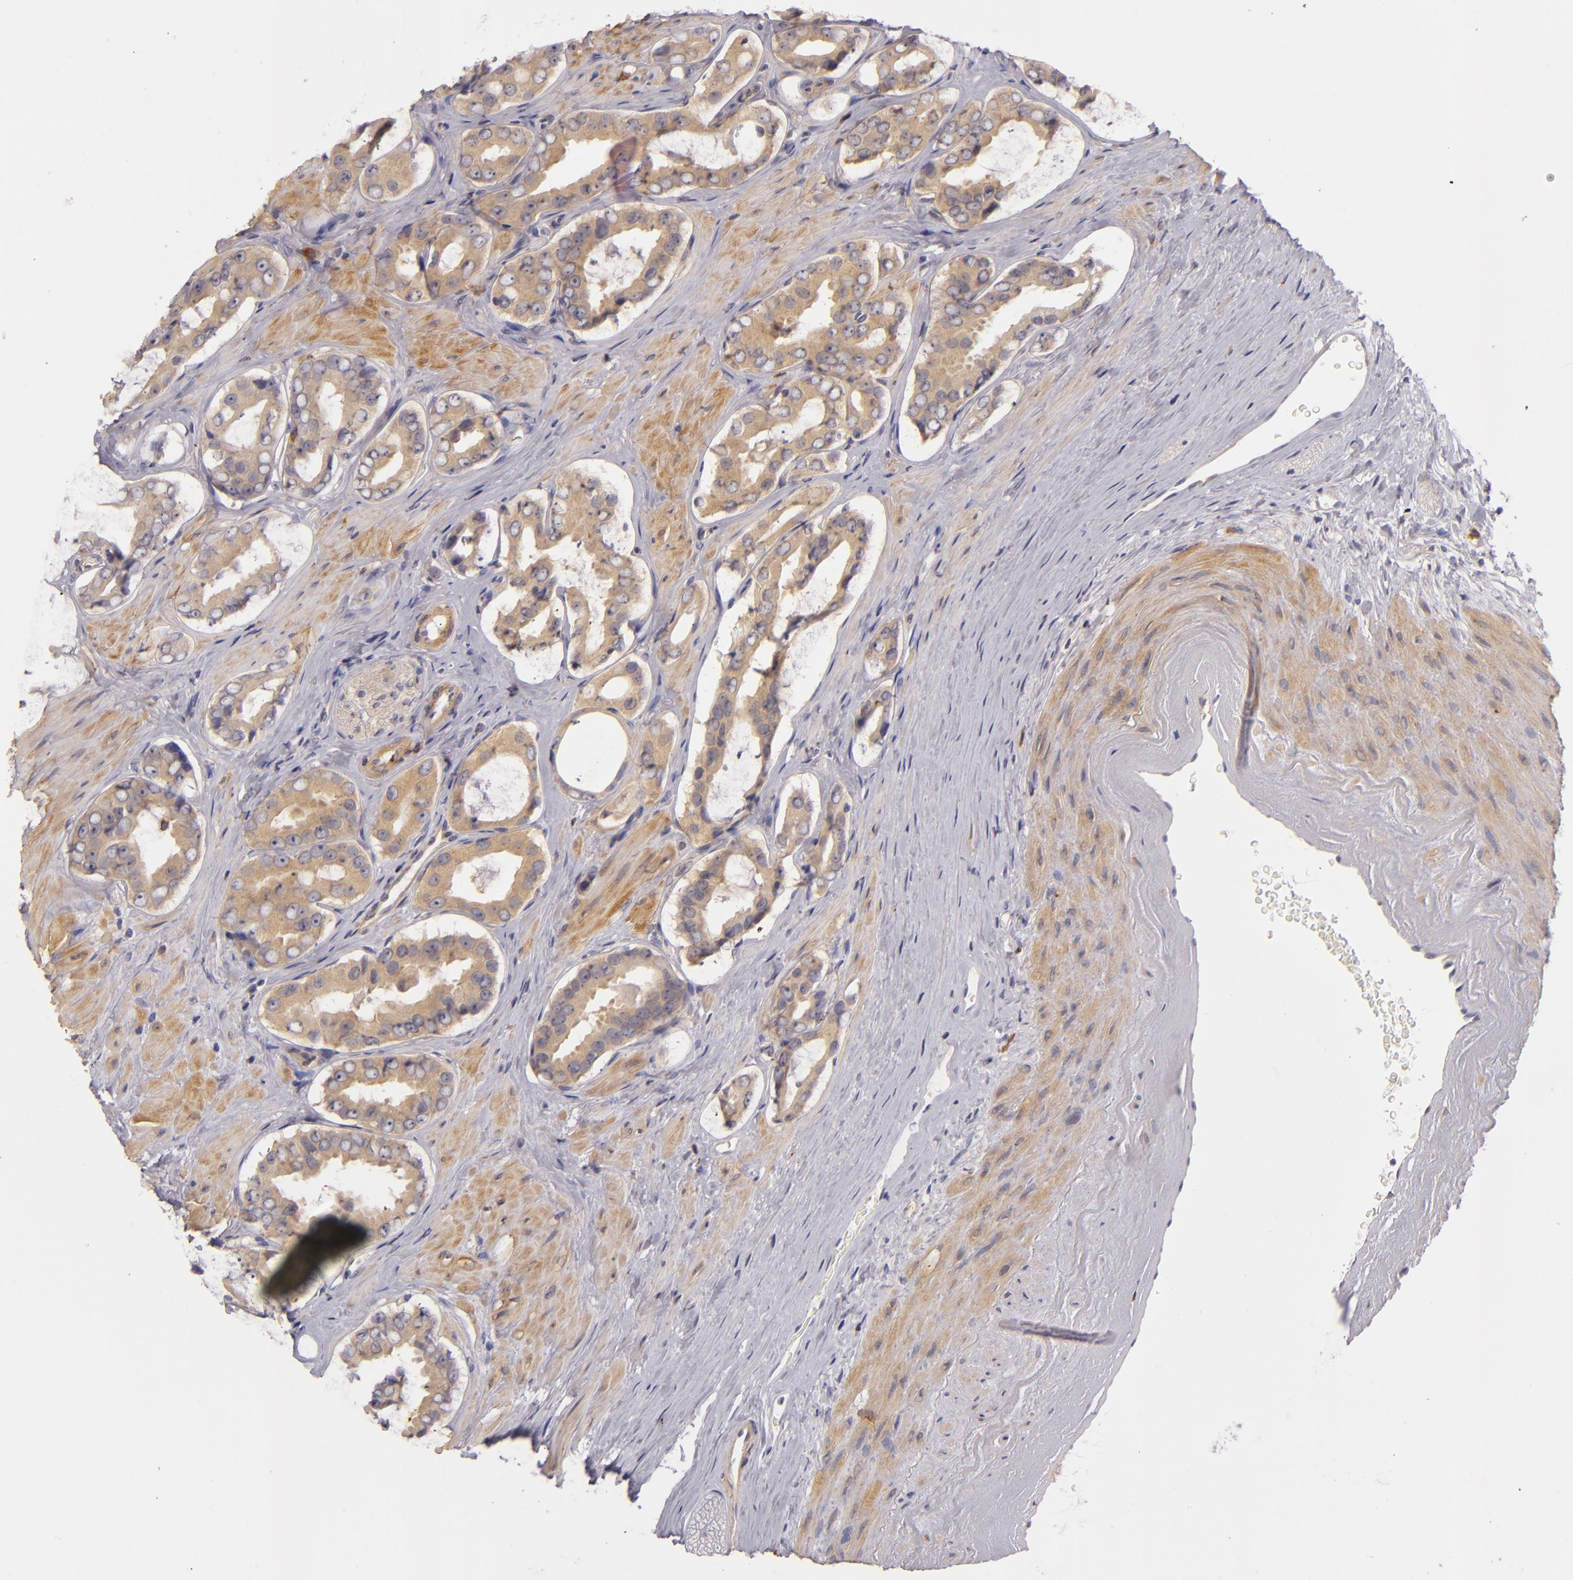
{"staining": {"intensity": "weak", "quantity": "25%-75%", "location": "cytoplasmic/membranous"}, "tissue": "prostate cancer", "cell_type": "Tumor cells", "image_type": "cancer", "snomed": [{"axis": "morphology", "description": "Adenocarcinoma, Low grade"}, {"axis": "topography", "description": "Prostate"}], "caption": "Immunohistochemical staining of prostate low-grade adenocarcinoma shows low levels of weak cytoplasmic/membranous protein staining in about 25%-75% of tumor cells. The staining was performed using DAB, with brown indicating positive protein expression. Nuclei are stained blue with hematoxylin.", "gene": "CD83", "patient": {"sex": "male", "age": 59}}